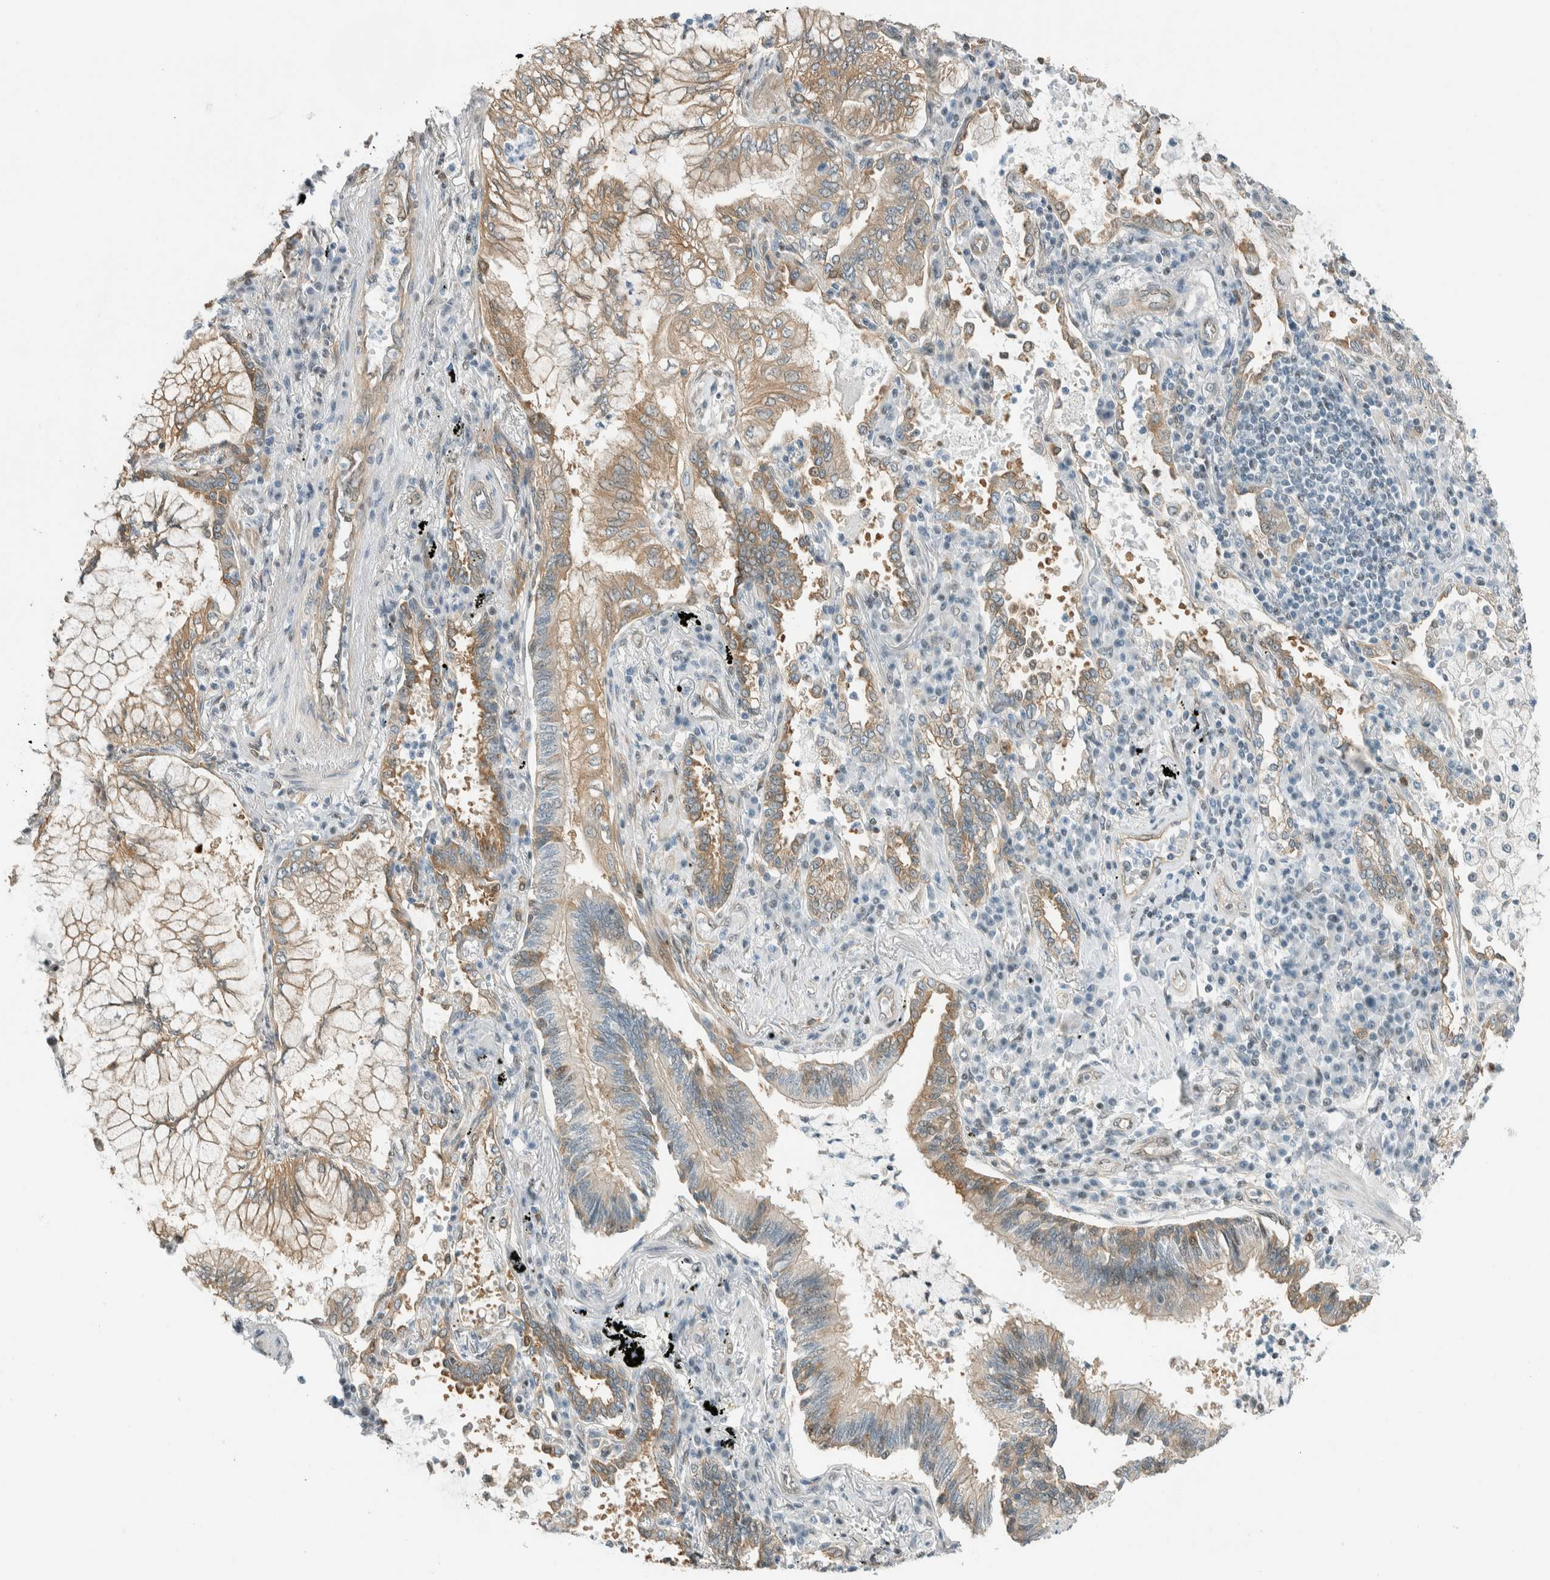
{"staining": {"intensity": "weak", "quantity": ">75%", "location": "cytoplasmic/membranous"}, "tissue": "lung cancer", "cell_type": "Tumor cells", "image_type": "cancer", "snomed": [{"axis": "morphology", "description": "Adenocarcinoma, NOS"}, {"axis": "topography", "description": "Lung"}], "caption": "Human lung adenocarcinoma stained with a brown dye demonstrates weak cytoplasmic/membranous positive positivity in about >75% of tumor cells.", "gene": "NIBAN2", "patient": {"sex": "female", "age": 70}}